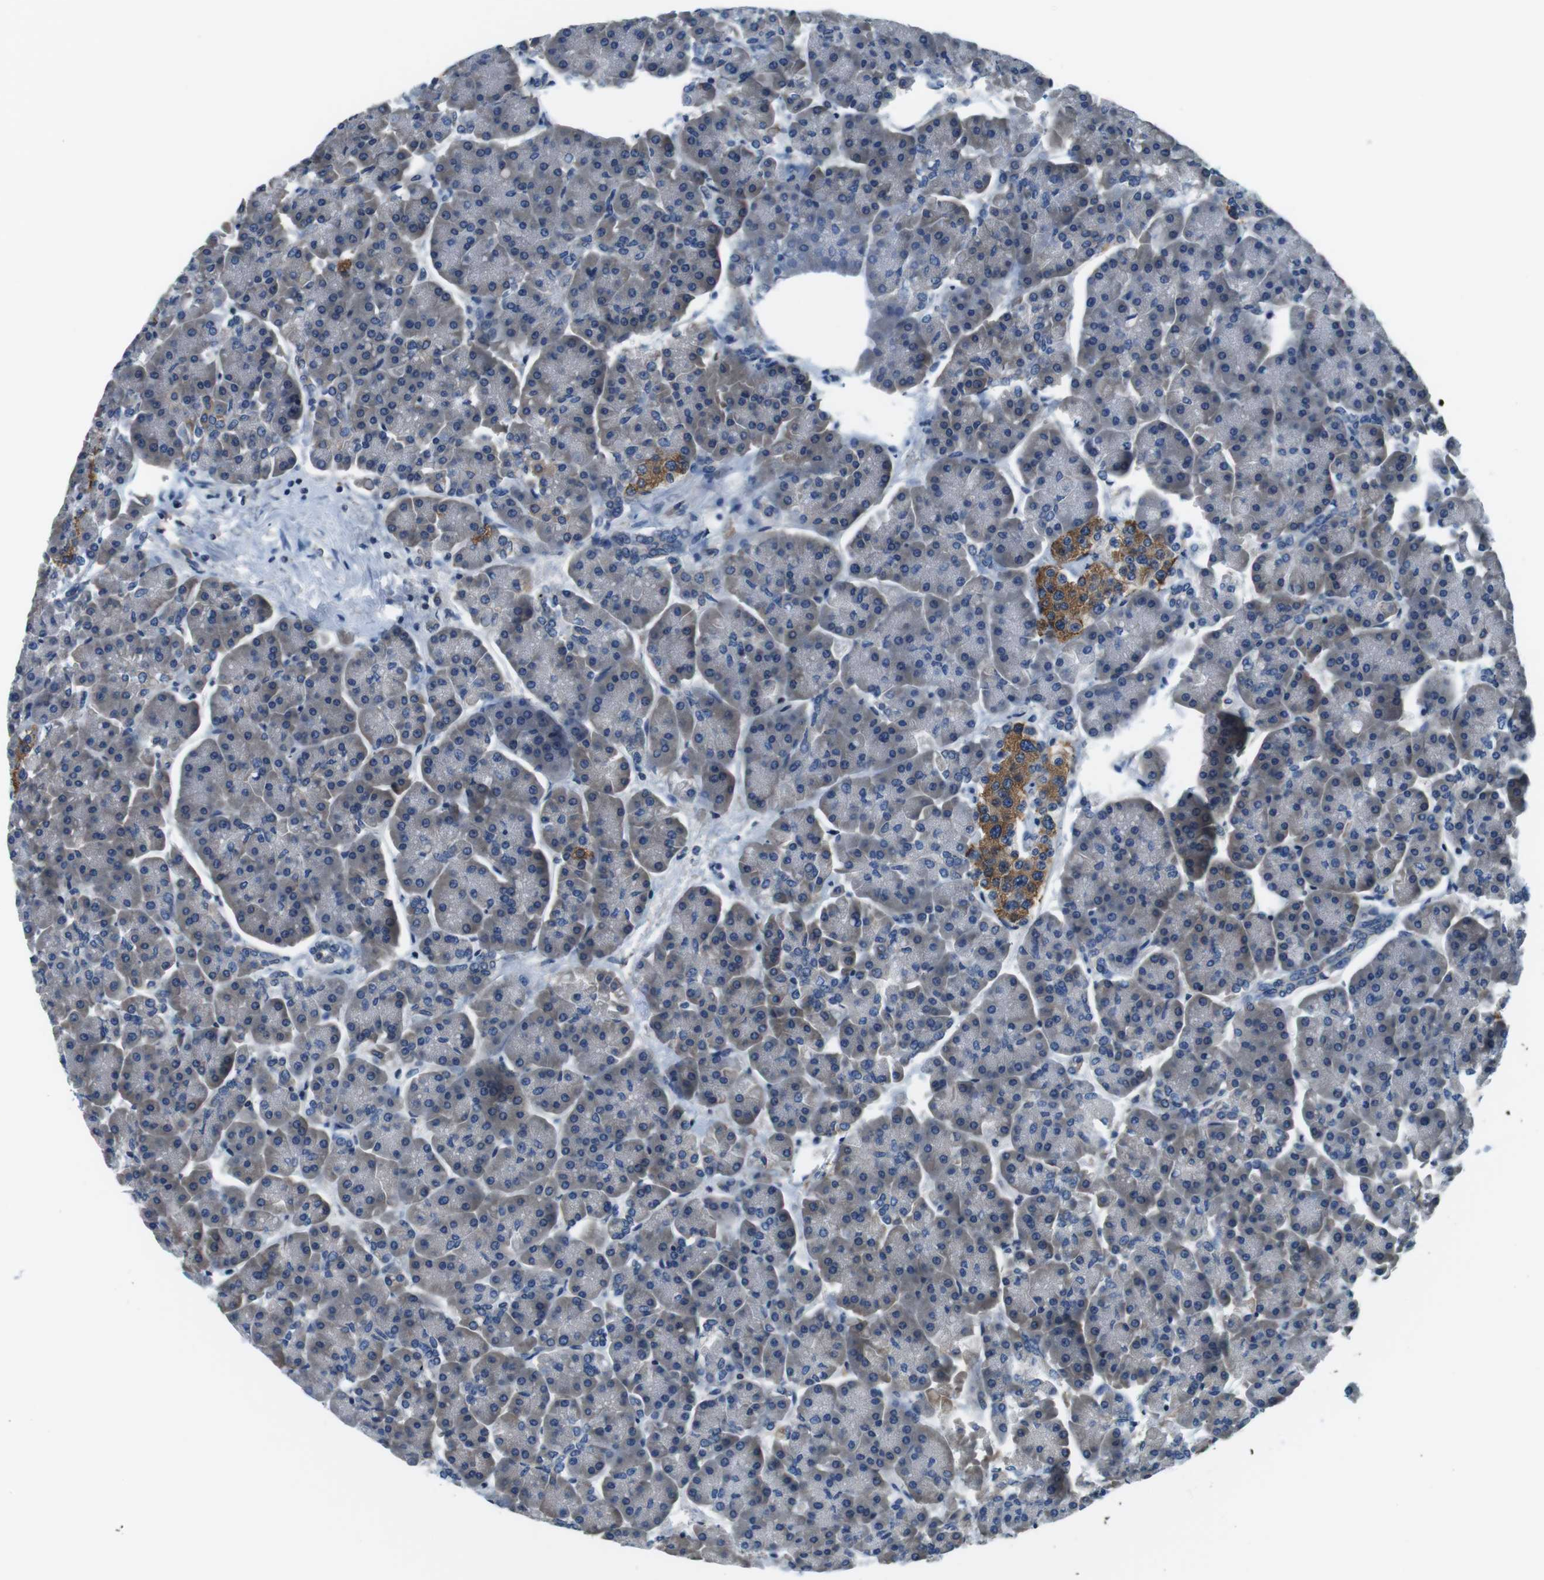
{"staining": {"intensity": "moderate", "quantity": "25%-75%", "location": "cytoplasmic/membranous"}, "tissue": "pancreas", "cell_type": "Exocrine glandular cells", "image_type": "normal", "snomed": [{"axis": "morphology", "description": "Normal tissue, NOS"}, {"axis": "topography", "description": "Pancreas"}], "caption": "The histopathology image reveals immunohistochemical staining of benign pancreas. There is moderate cytoplasmic/membranous staining is present in about 25%-75% of exocrine glandular cells.", "gene": "DENND4C", "patient": {"sex": "female", "age": 70}}